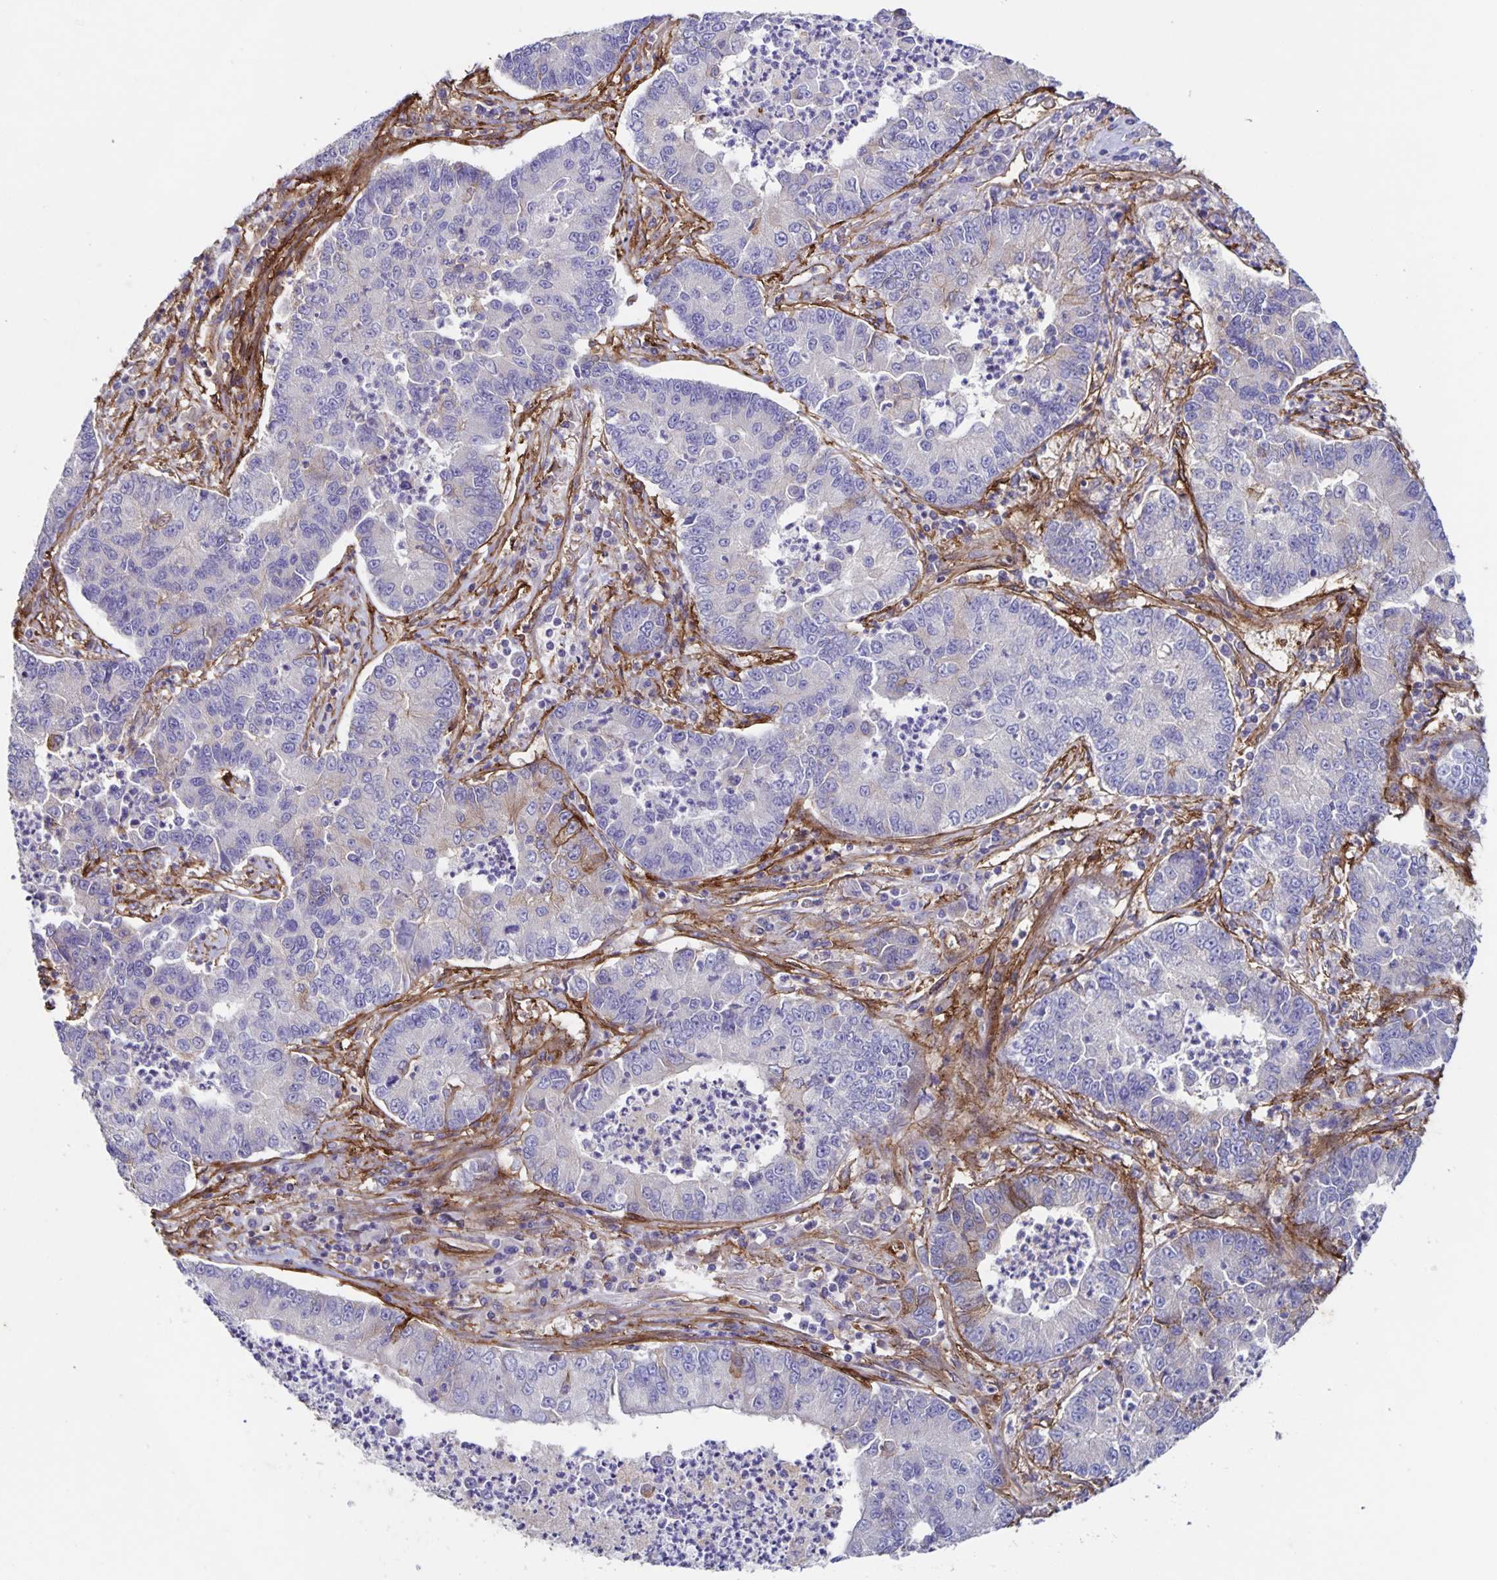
{"staining": {"intensity": "negative", "quantity": "none", "location": "none"}, "tissue": "lung cancer", "cell_type": "Tumor cells", "image_type": "cancer", "snomed": [{"axis": "morphology", "description": "Adenocarcinoma, NOS"}, {"axis": "topography", "description": "Lung"}], "caption": "Immunohistochemistry micrograph of neoplastic tissue: adenocarcinoma (lung) stained with DAB (3,3'-diaminobenzidine) reveals no significant protein staining in tumor cells. (DAB IHC with hematoxylin counter stain).", "gene": "ITGA2", "patient": {"sex": "female", "age": 57}}